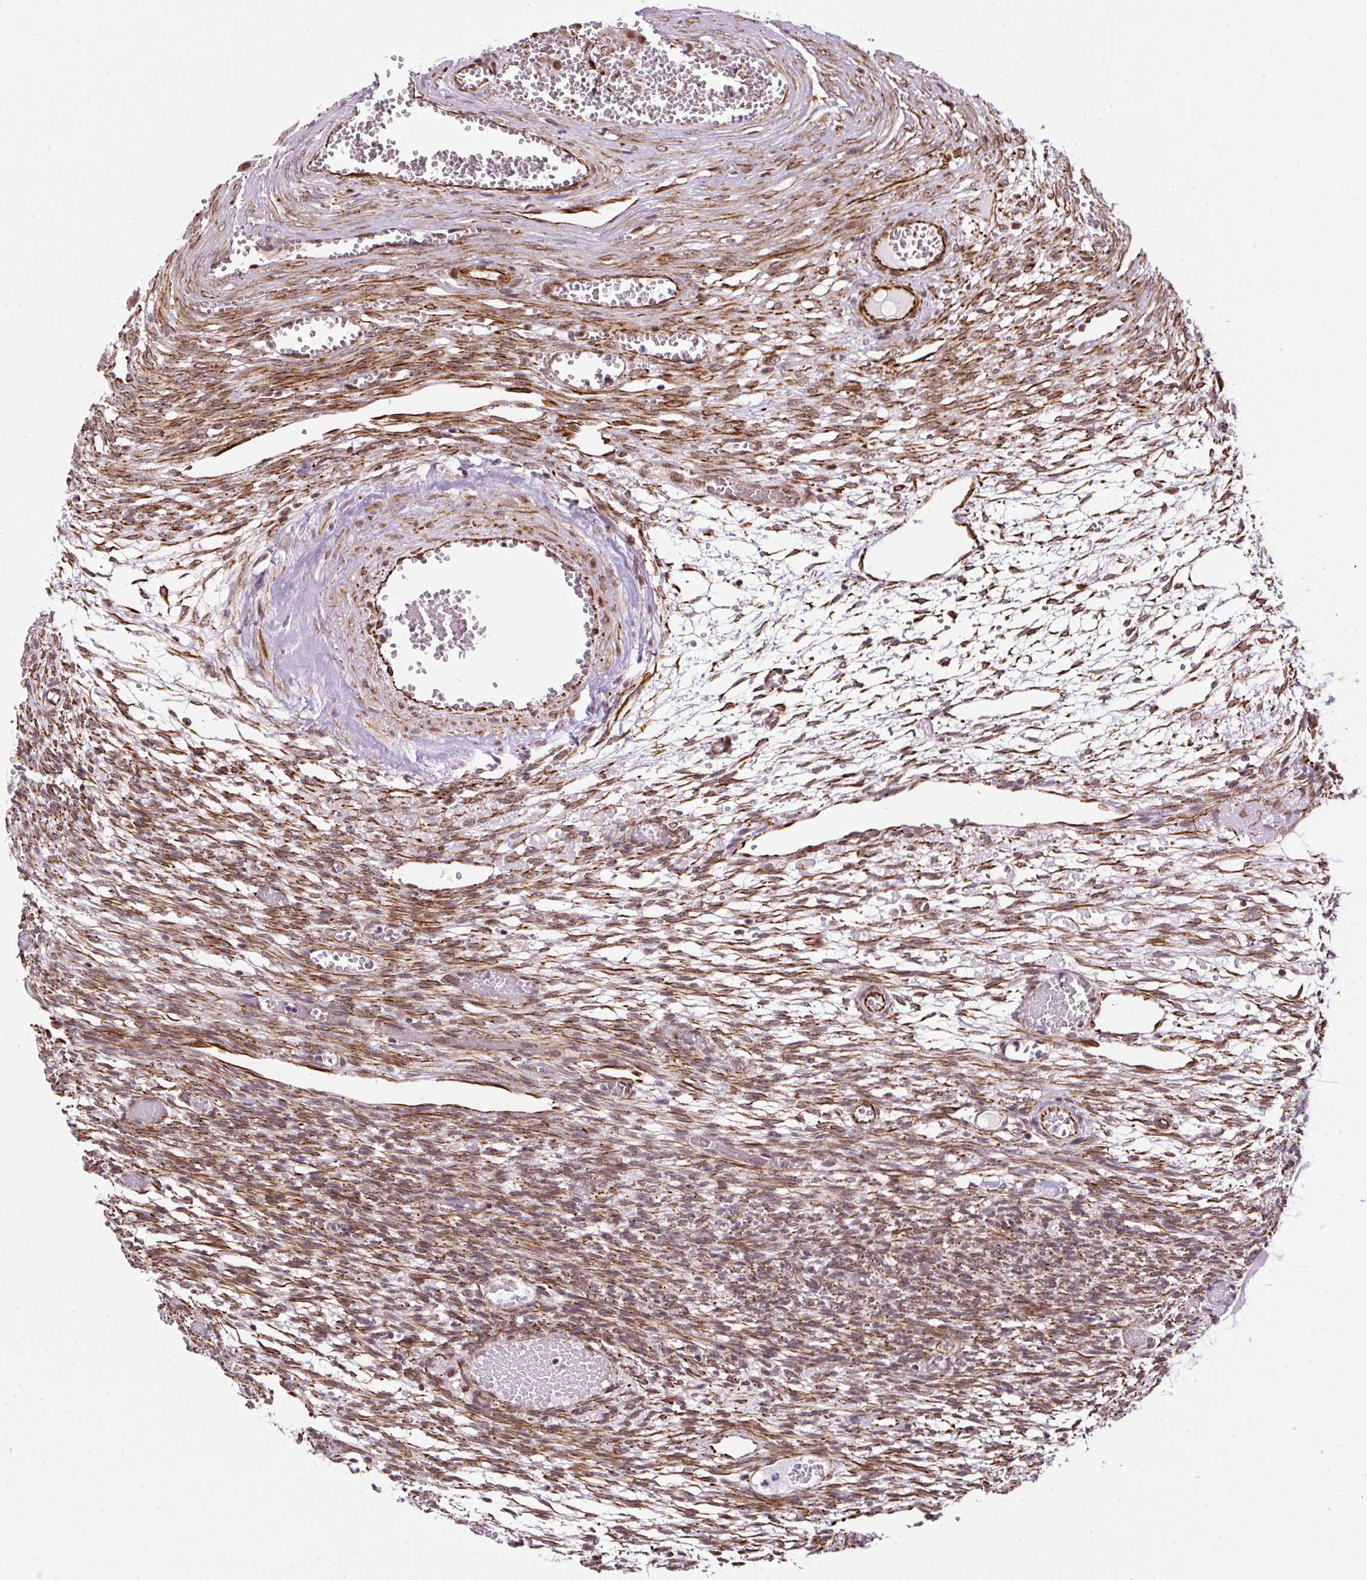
{"staining": {"intensity": "moderate", "quantity": "25%-75%", "location": "cytoplasmic/membranous,nuclear"}, "tissue": "ovary", "cell_type": "Ovarian stroma cells", "image_type": "normal", "snomed": [{"axis": "morphology", "description": "Normal tissue, NOS"}, {"axis": "topography", "description": "Ovary"}], "caption": "IHC of benign human ovary demonstrates medium levels of moderate cytoplasmic/membranous,nuclear staining in approximately 25%-75% of ovarian stroma cells. (Stains: DAB in brown, nuclei in blue, Microscopy: brightfield microscopy at high magnification).", "gene": "FMC1", "patient": {"sex": "female", "age": 67}}